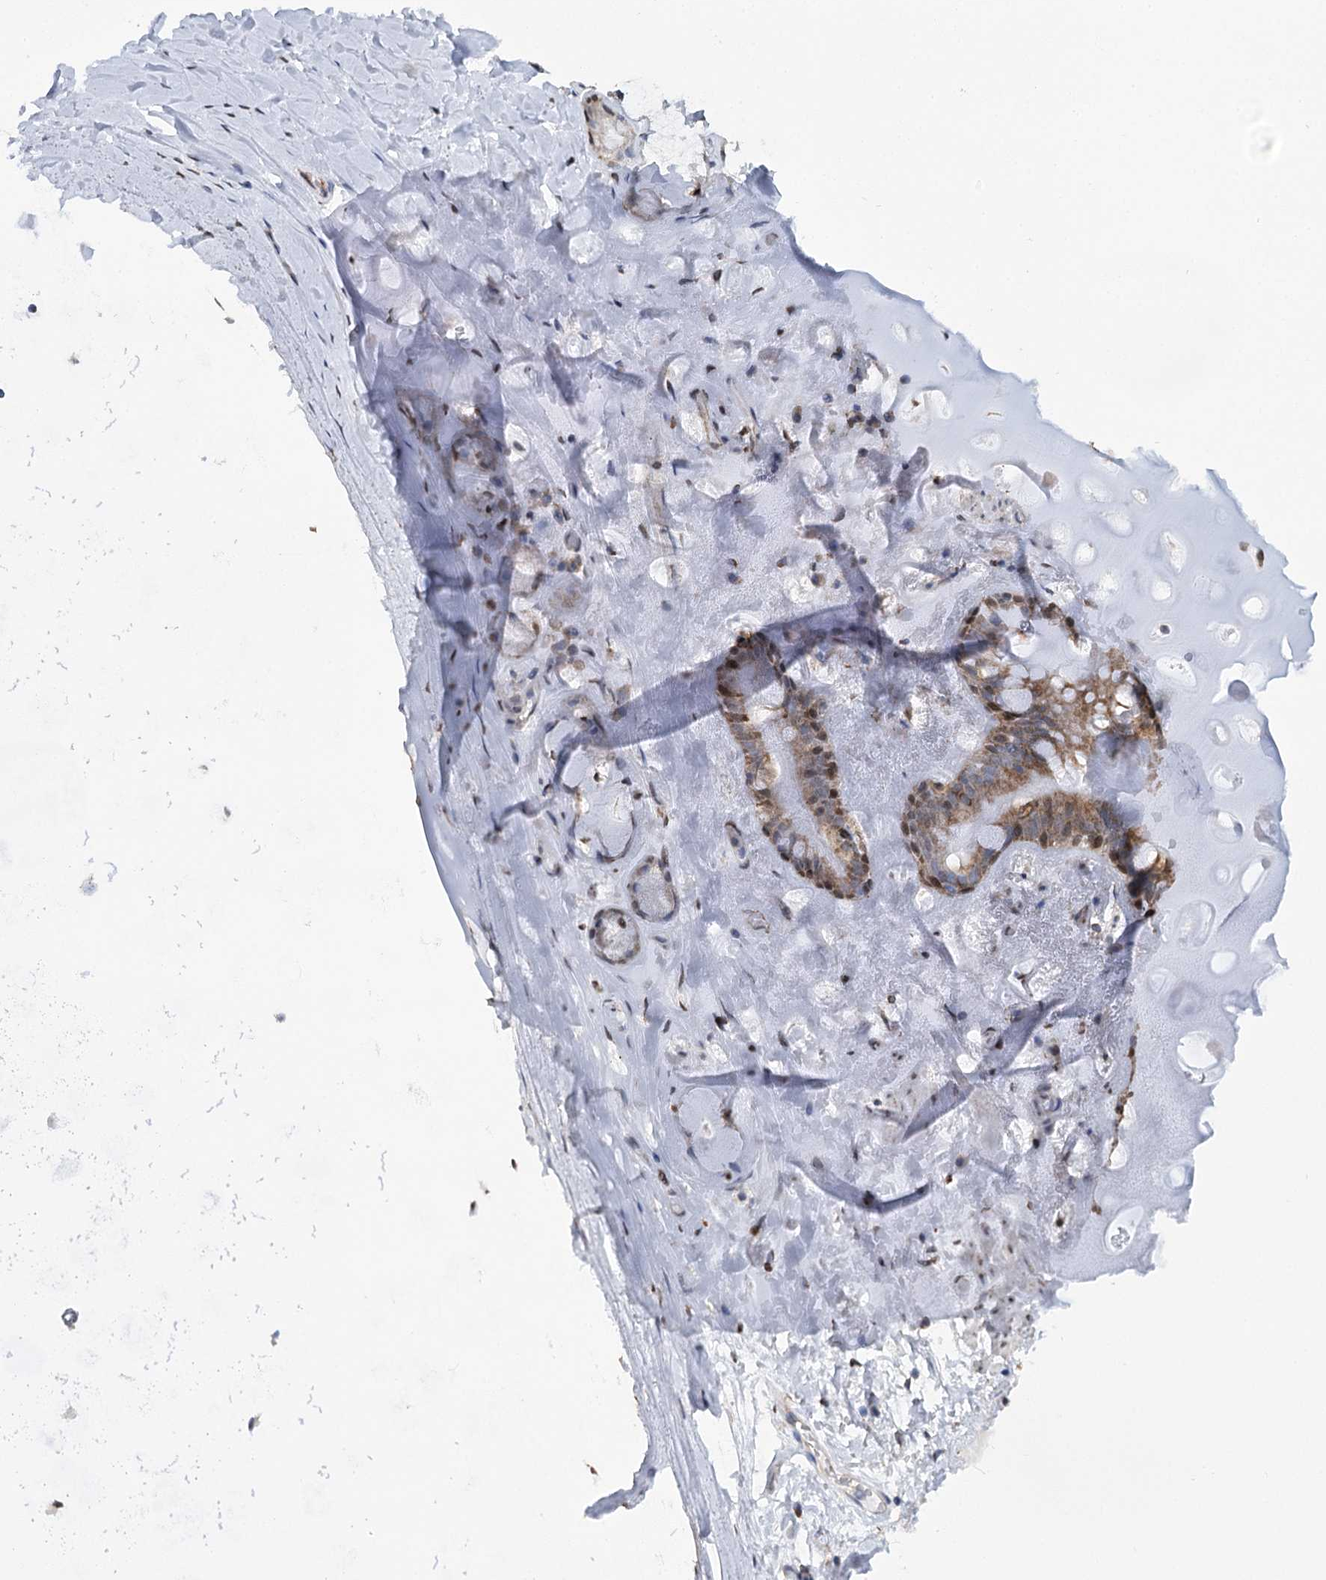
{"staining": {"intensity": "moderate", "quantity": ">75%", "location": "cytoplasmic/membranous,nuclear"}, "tissue": "adipose tissue", "cell_type": "Adipocytes", "image_type": "normal", "snomed": [{"axis": "morphology", "description": "Normal tissue, NOS"}, {"axis": "topography", "description": "Lymph node"}, {"axis": "topography", "description": "Bronchus"}], "caption": "Protein staining shows moderate cytoplasmic/membranous,nuclear positivity in approximately >75% of adipocytes in benign adipose tissue.", "gene": "NFU1", "patient": {"sex": "male", "age": 63}}